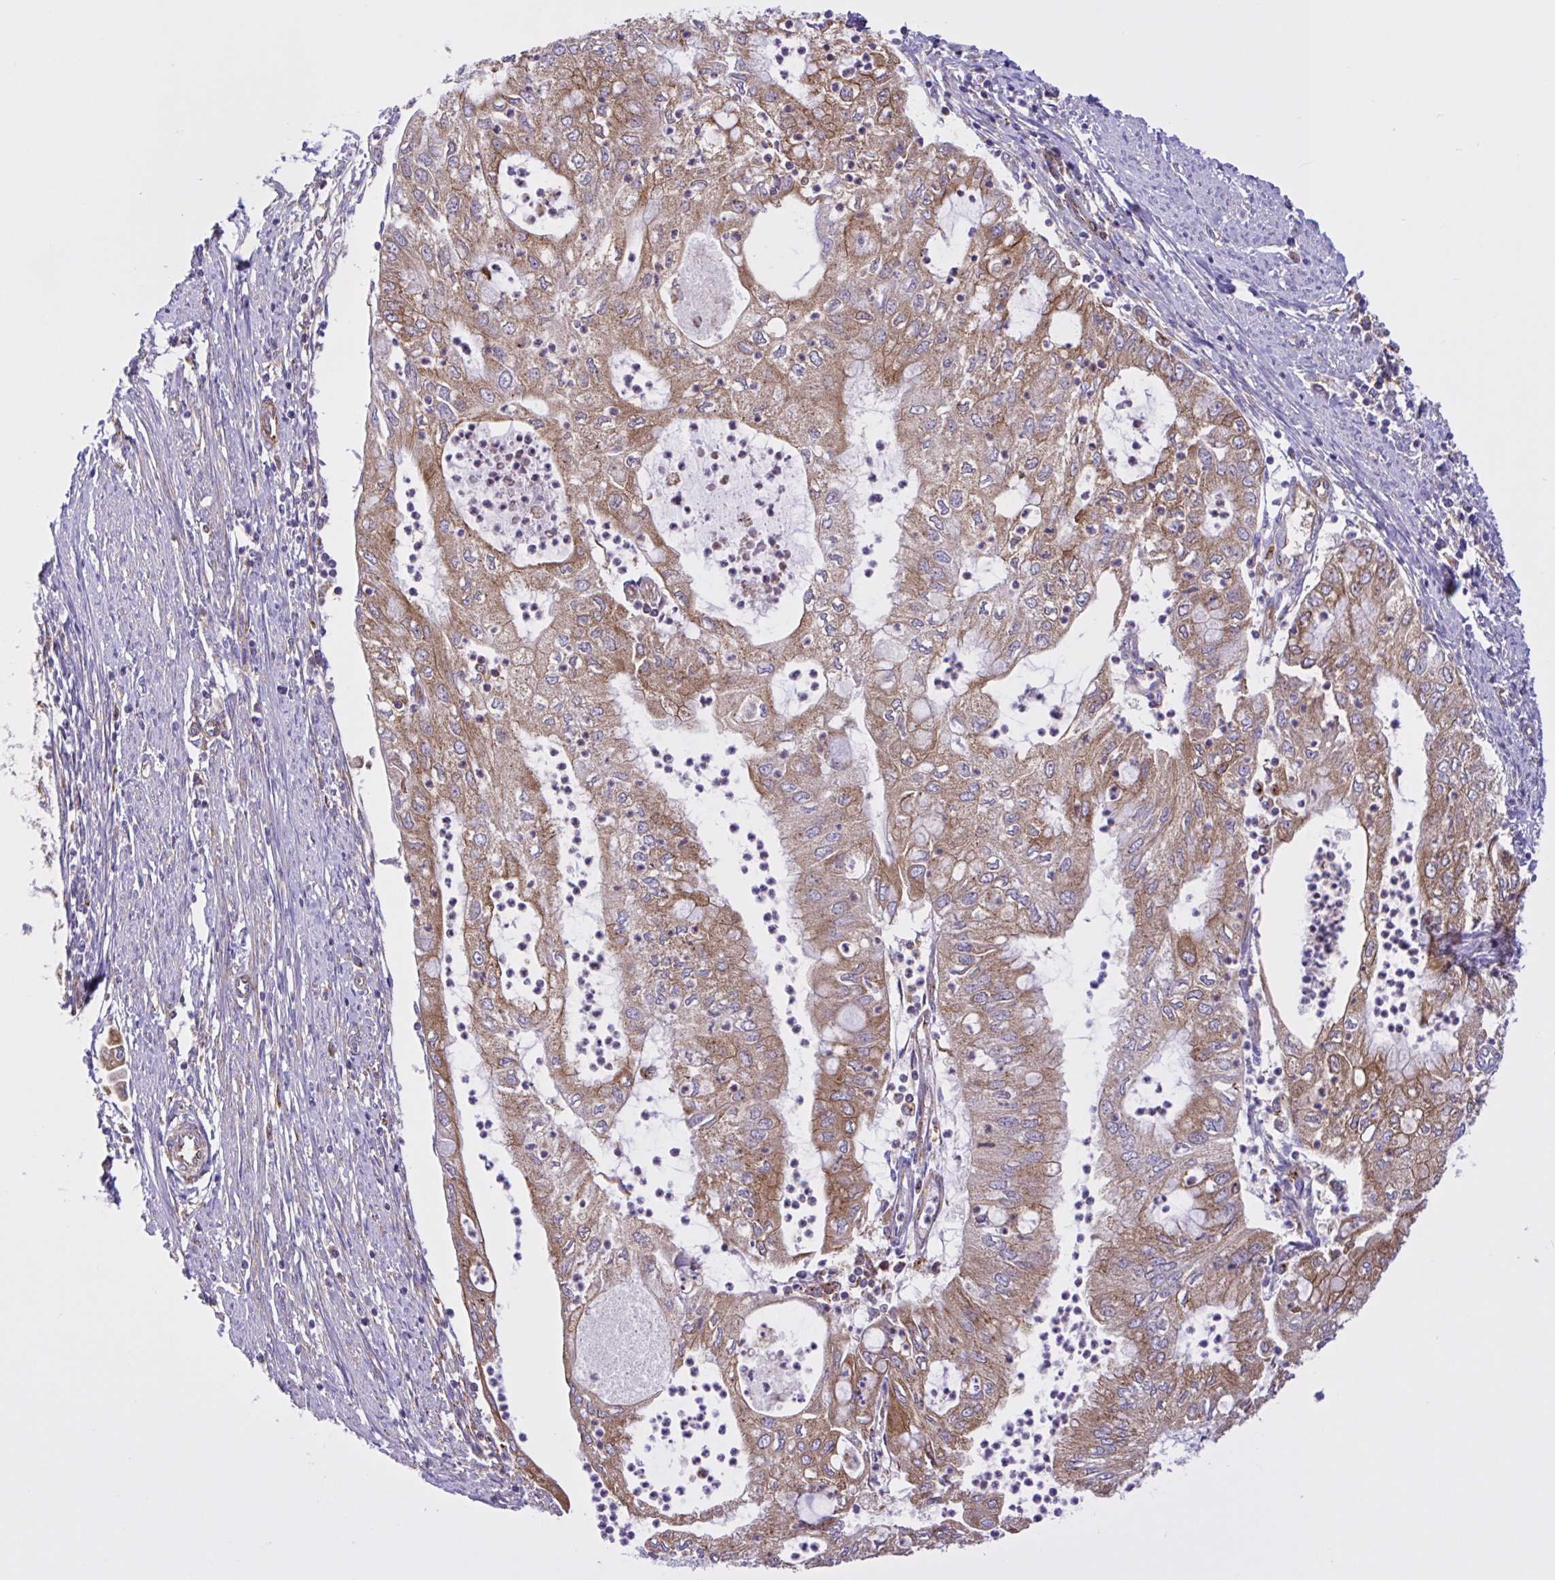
{"staining": {"intensity": "moderate", "quantity": "25%-75%", "location": "cytoplasmic/membranous"}, "tissue": "endometrial cancer", "cell_type": "Tumor cells", "image_type": "cancer", "snomed": [{"axis": "morphology", "description": "Adenocarcinoma, NOS"}, {"axis": "topography", "description": "Endometrium"}], "caption": "Adenocarcinoma (endometrial) stained for a protein (brown) shows moderate cytoplasmic/membranous positive staining in approximately 25%-75% of tumor cells.", "gene": "OR51M1", "patient": {"sex": "female", "age": 75}}